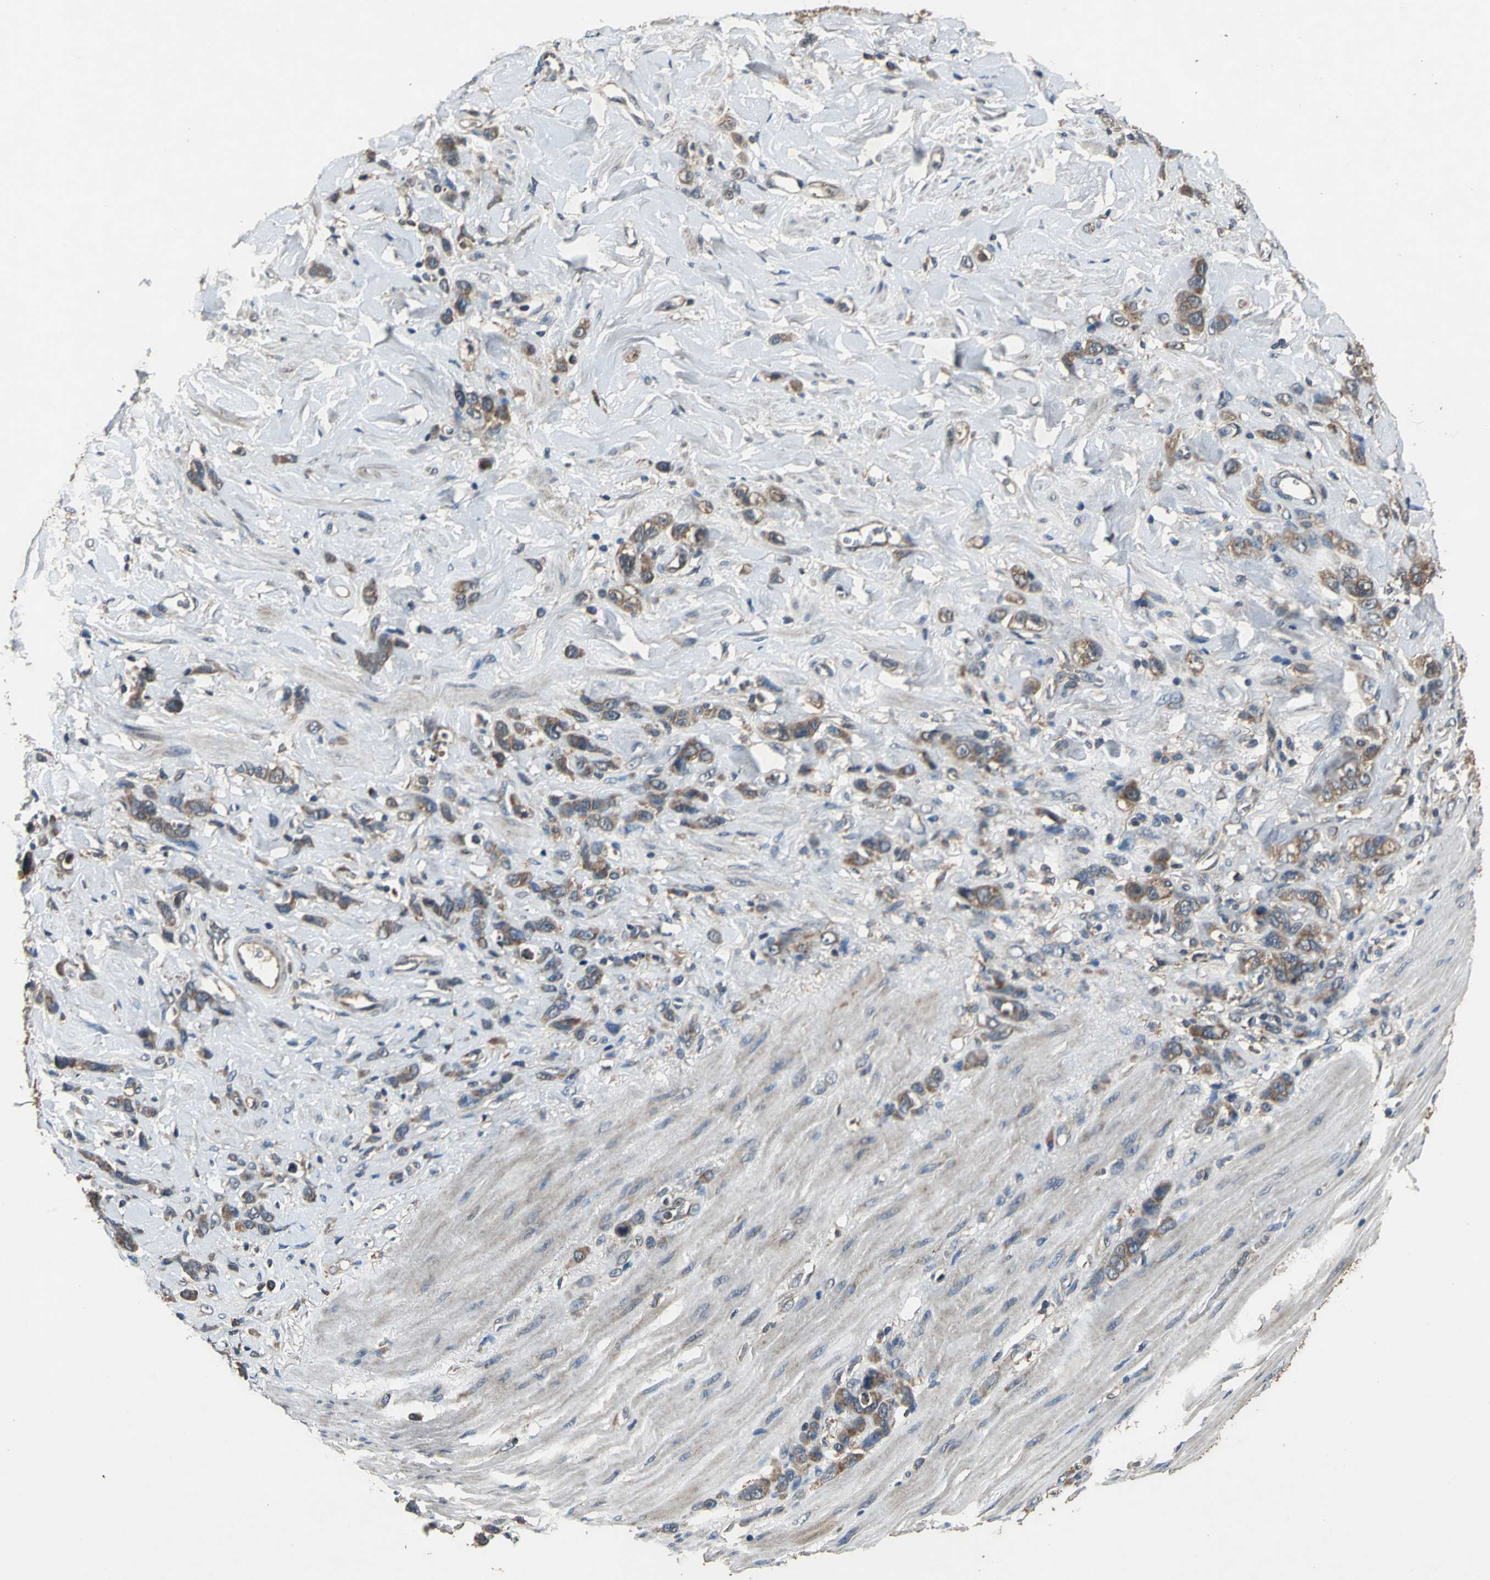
{"staining": {"intensity": "strong", "quantity": ">75%", "location": "cytoplasmic/membranous"}, "tissue": "stomach cancer", "cell_type": "Tumor cells", "image_type": "cancer", "snomed": [{"axis": "morphology", "description": "Normal tissue, NOS"}, {"axis": "morphology", "description": "Adenocarcinoma, NOS"}, {"axis": "topography", "description": "Stomach"}], "caption": "IHC (DAB (3,3'-diaminobenzidine)) staining of human stomach adenocarcinoma displays strong cytoplasmic/membranous protein staining in about >75% of tumor cells.", "gene": "ZNF608", "patient": {"sex": "male", "age": 82}}